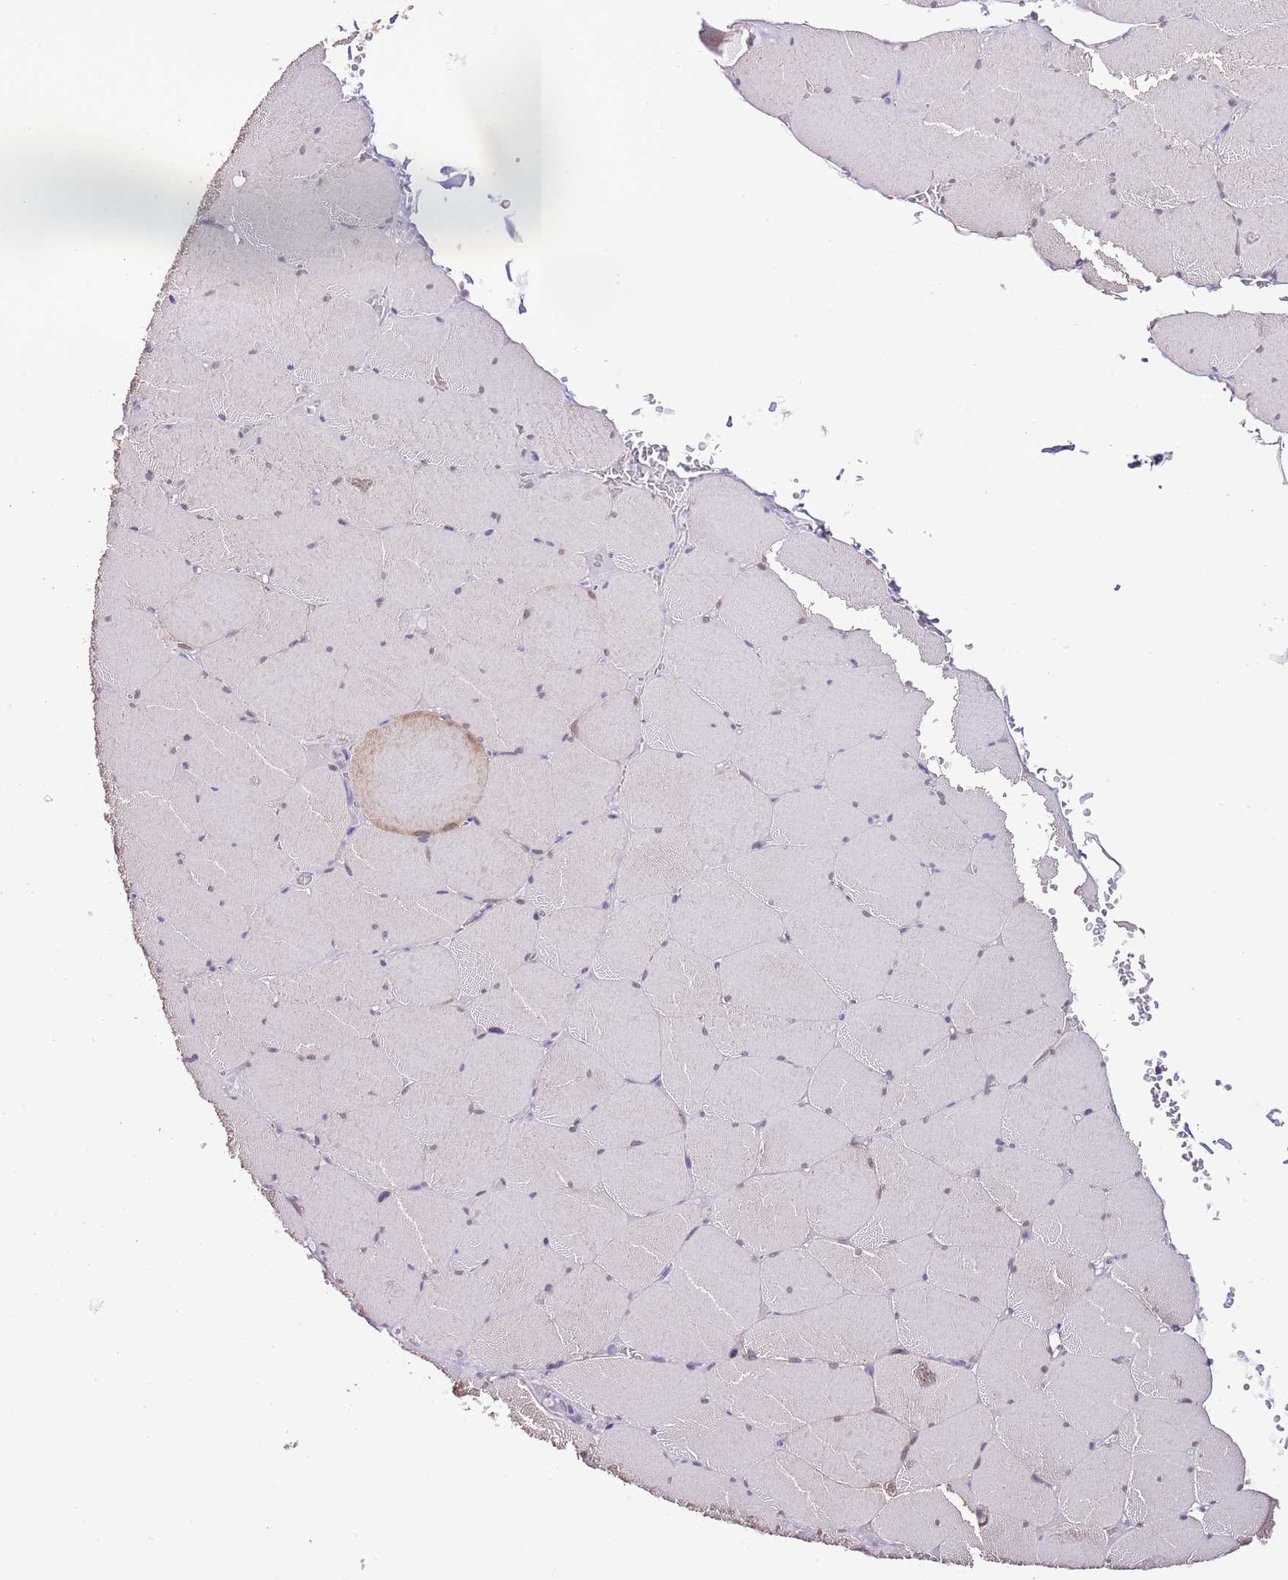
{"staining": {"intensity": "weak", "quantity": "25%-75%", "location": "cytoplasmic/membranous,nuclear"}, "tissue": "skeletal muscle", "cell_type": "Myocytes", "image_type": "normal", "snomed": [{"axis": "morphology", "description": "Normal tissue, NOS"}, {"axis": "topography", "description": "Skeletal muscle"}, {"axis": "topography", "description": "Head-Neck"}], "caption": "Protein analysis of benign skeletal muscle demonstrates weak cytoplasmic/membranous,nuclear positivity in approximately 25%-75% of myocytes. (Brightfield microscopy of DAB IHC at high magnification).", "gene": "IZUMO4", "patient": {"sex": "male", "age": 66}}